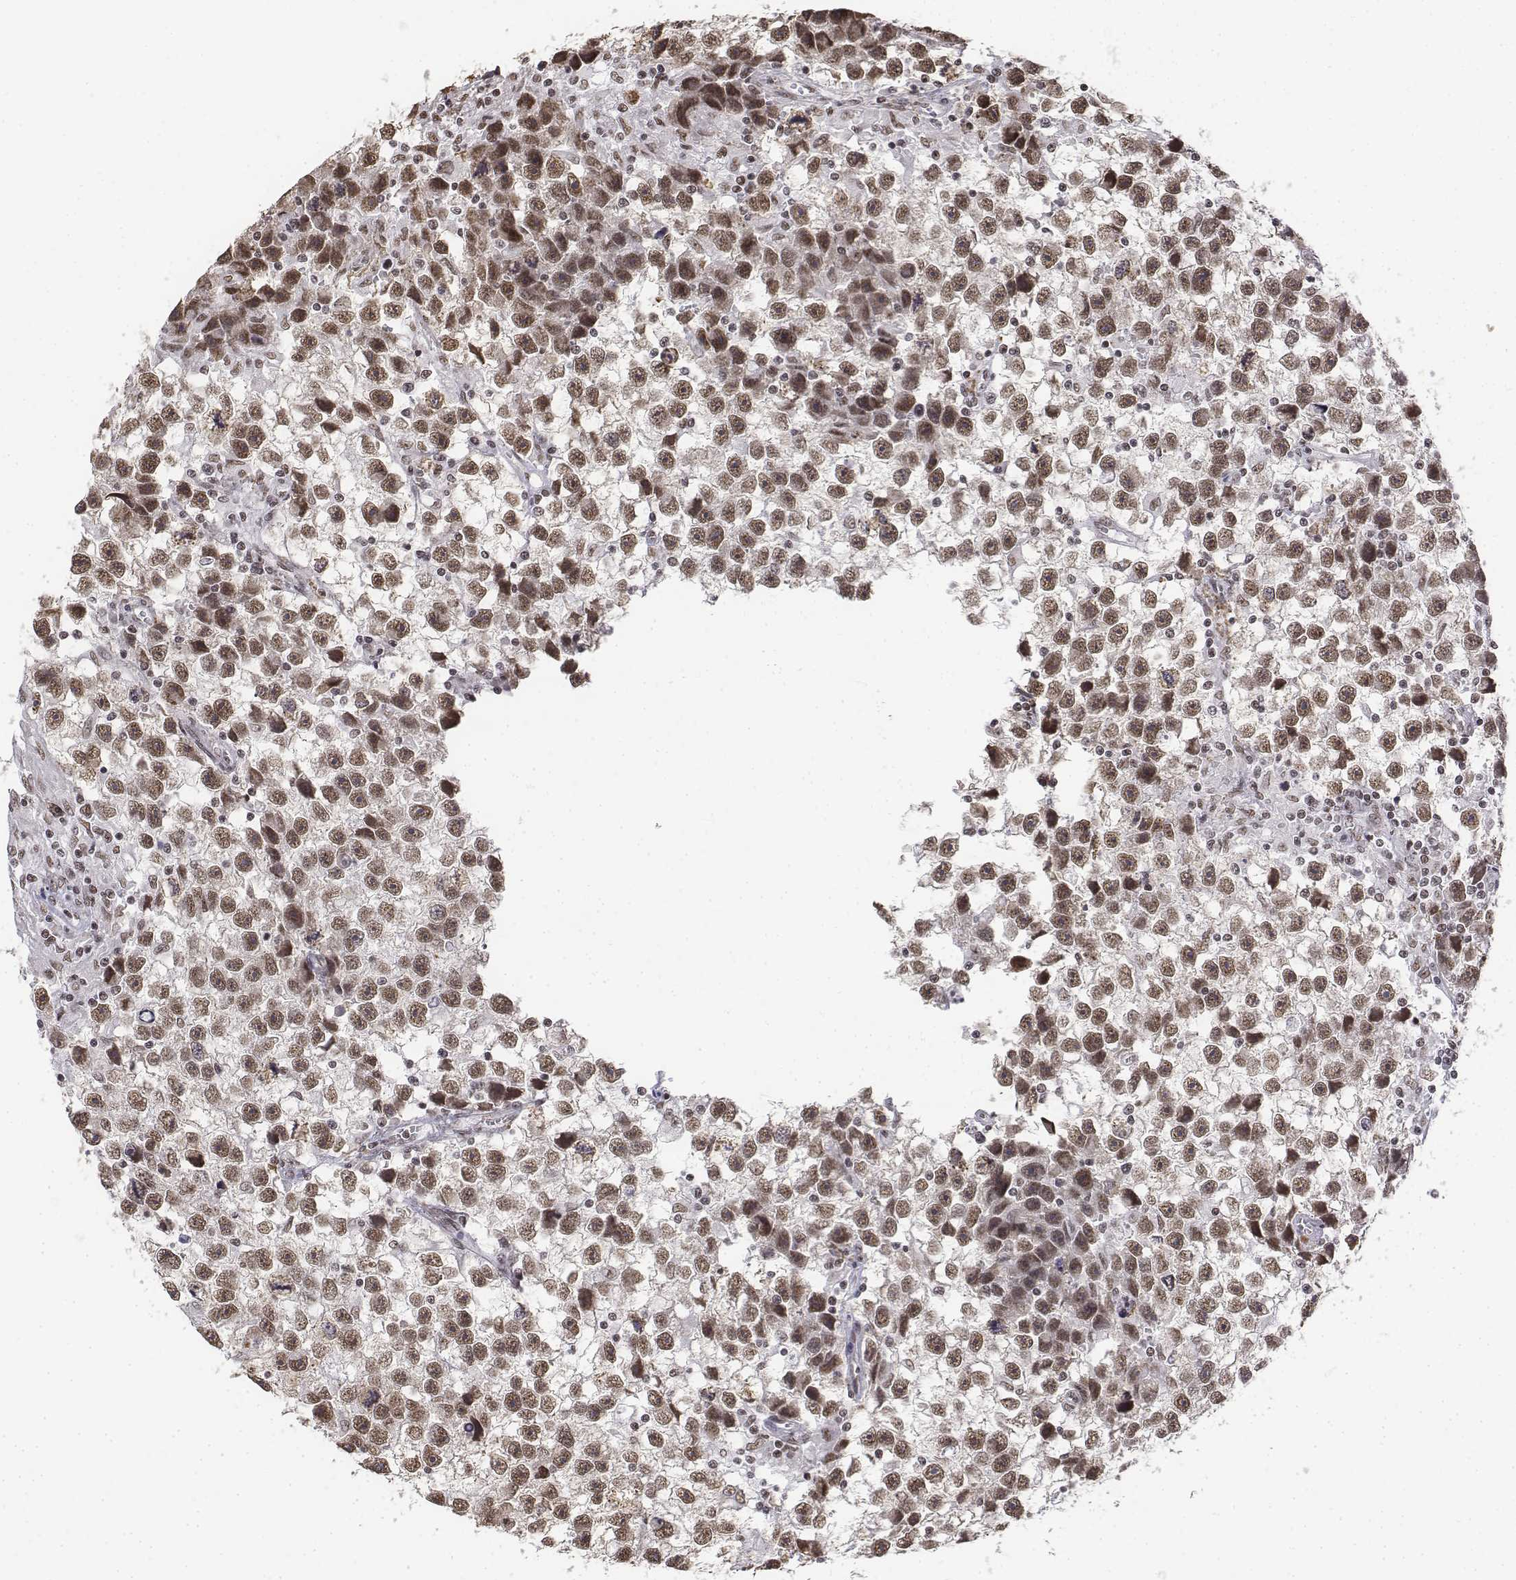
{"staining": {"intensity": "moderate", "quantity": ">75%", "location": "nuclear"}, "tissue": "testis cancer", "cell_type": "Tumor cells", "image_type": "cancer", "snomed": [{"axis": "morphology", "description": "Seminoma, NOS"}, {"axis": "topography", "description": "Testis"}], "caption": "This photomicrograph shows IHC staining of seminoma (testis), with medium moderate nuclear staining in about >75% of tumor cells.", "gene": "SETD1A", "patient": {"sex": "male", "age": 43}}